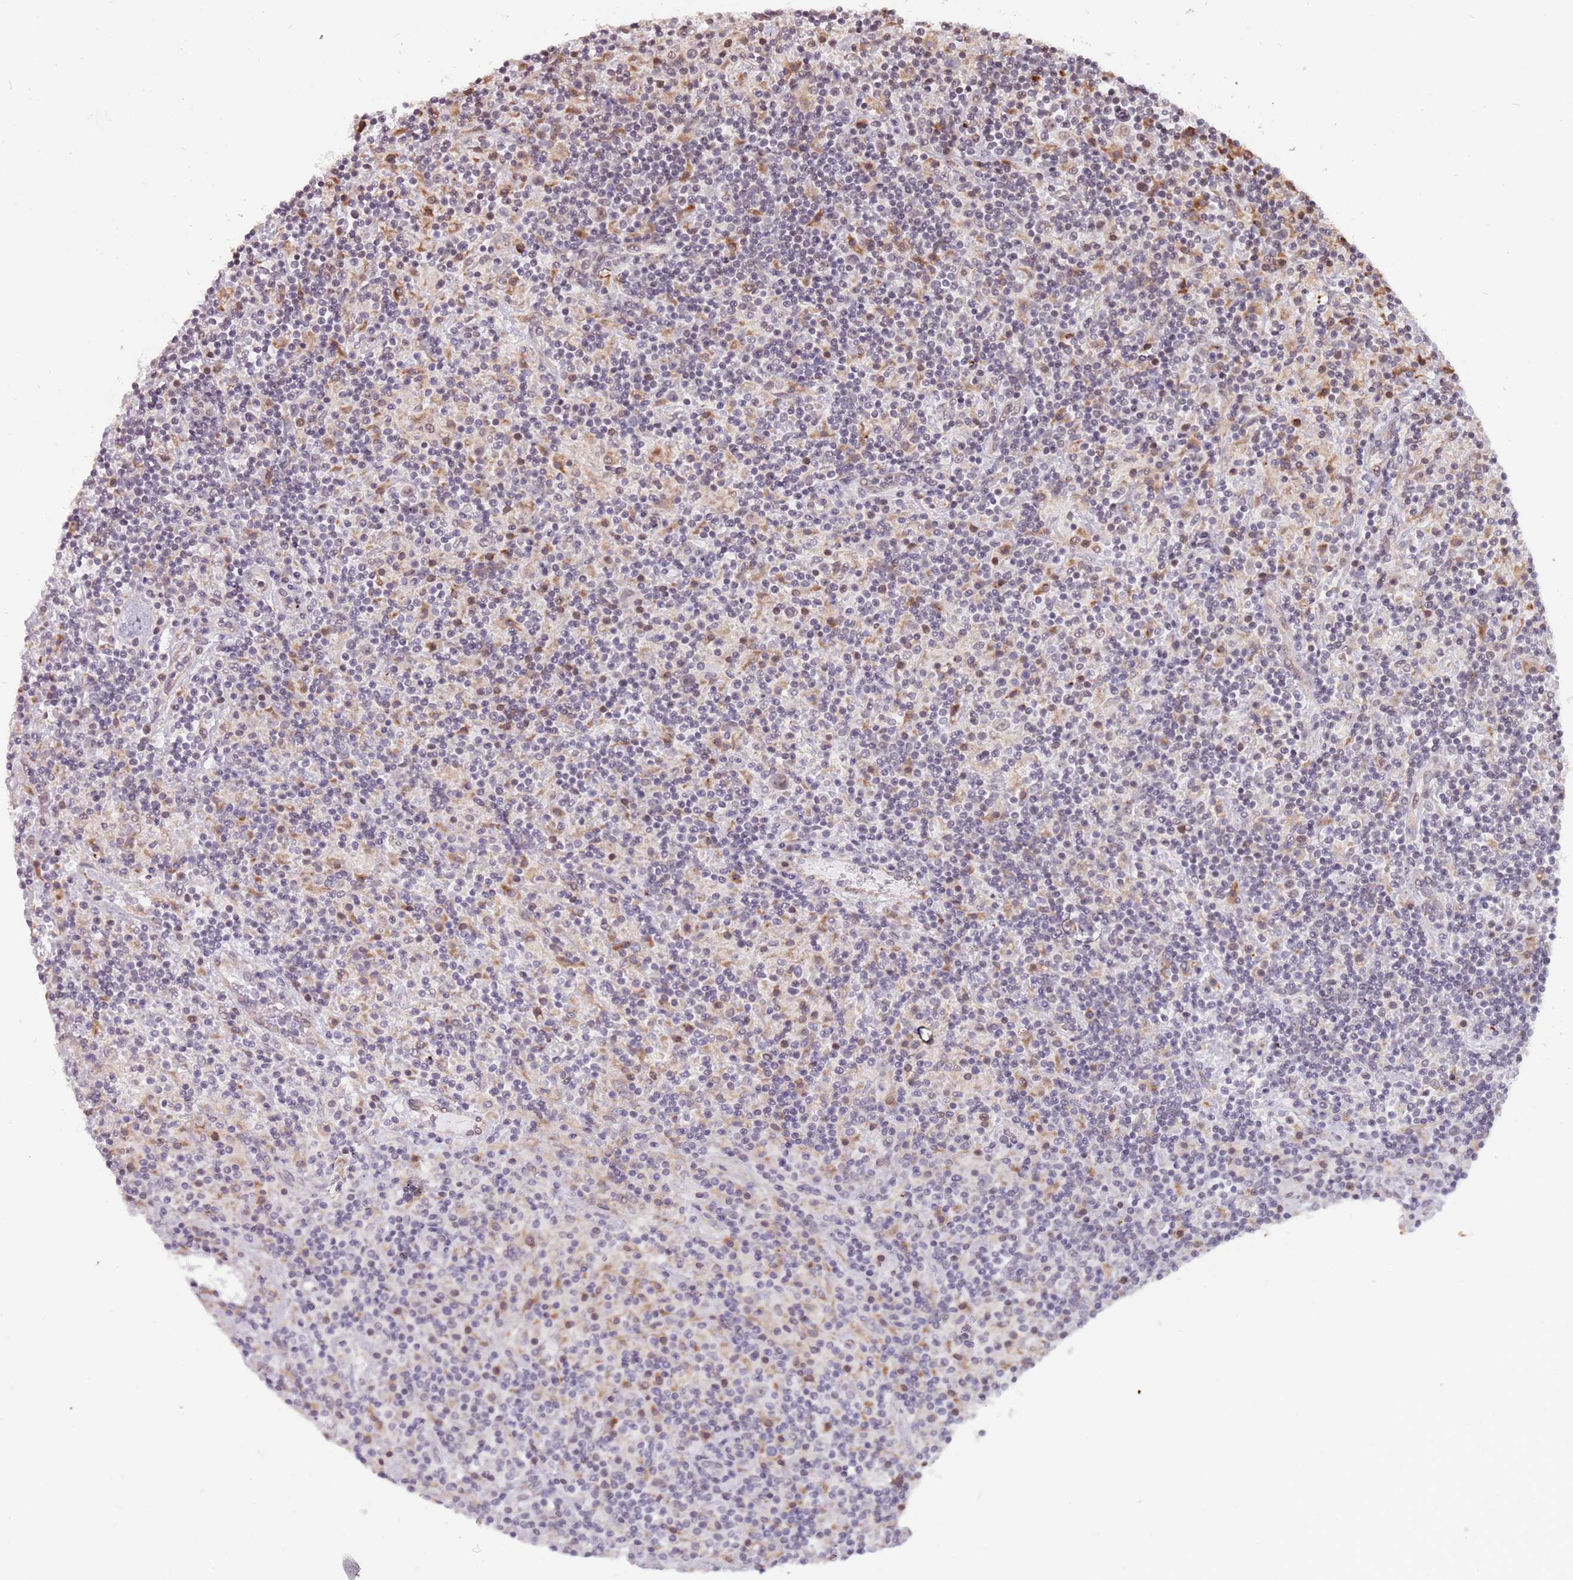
{"staining": {"intensity": "weak", "quantity": "25%-75%", "location": "cytoplasmic/membranous,nuclear"}, "tissue": "lymphoma", "cell_type": "Tumor cells", "image_type": "cancer", "snomed": [{"axis": "morphology", "description": "Hodgkin's disease, NOS"}, {"axis": "topography", "description": "Lymph node"}], "caption": "Immunohistochemistry (IHC) photomicrograph of human lymphoma stained for a protein (brown), which reveals low levels of weak cytoplasmic/membranous and nuclear staining in about 25%-75% of tumor cells.", "gene": "BARD1", "patient": {"sex": "male", "age": 70}}